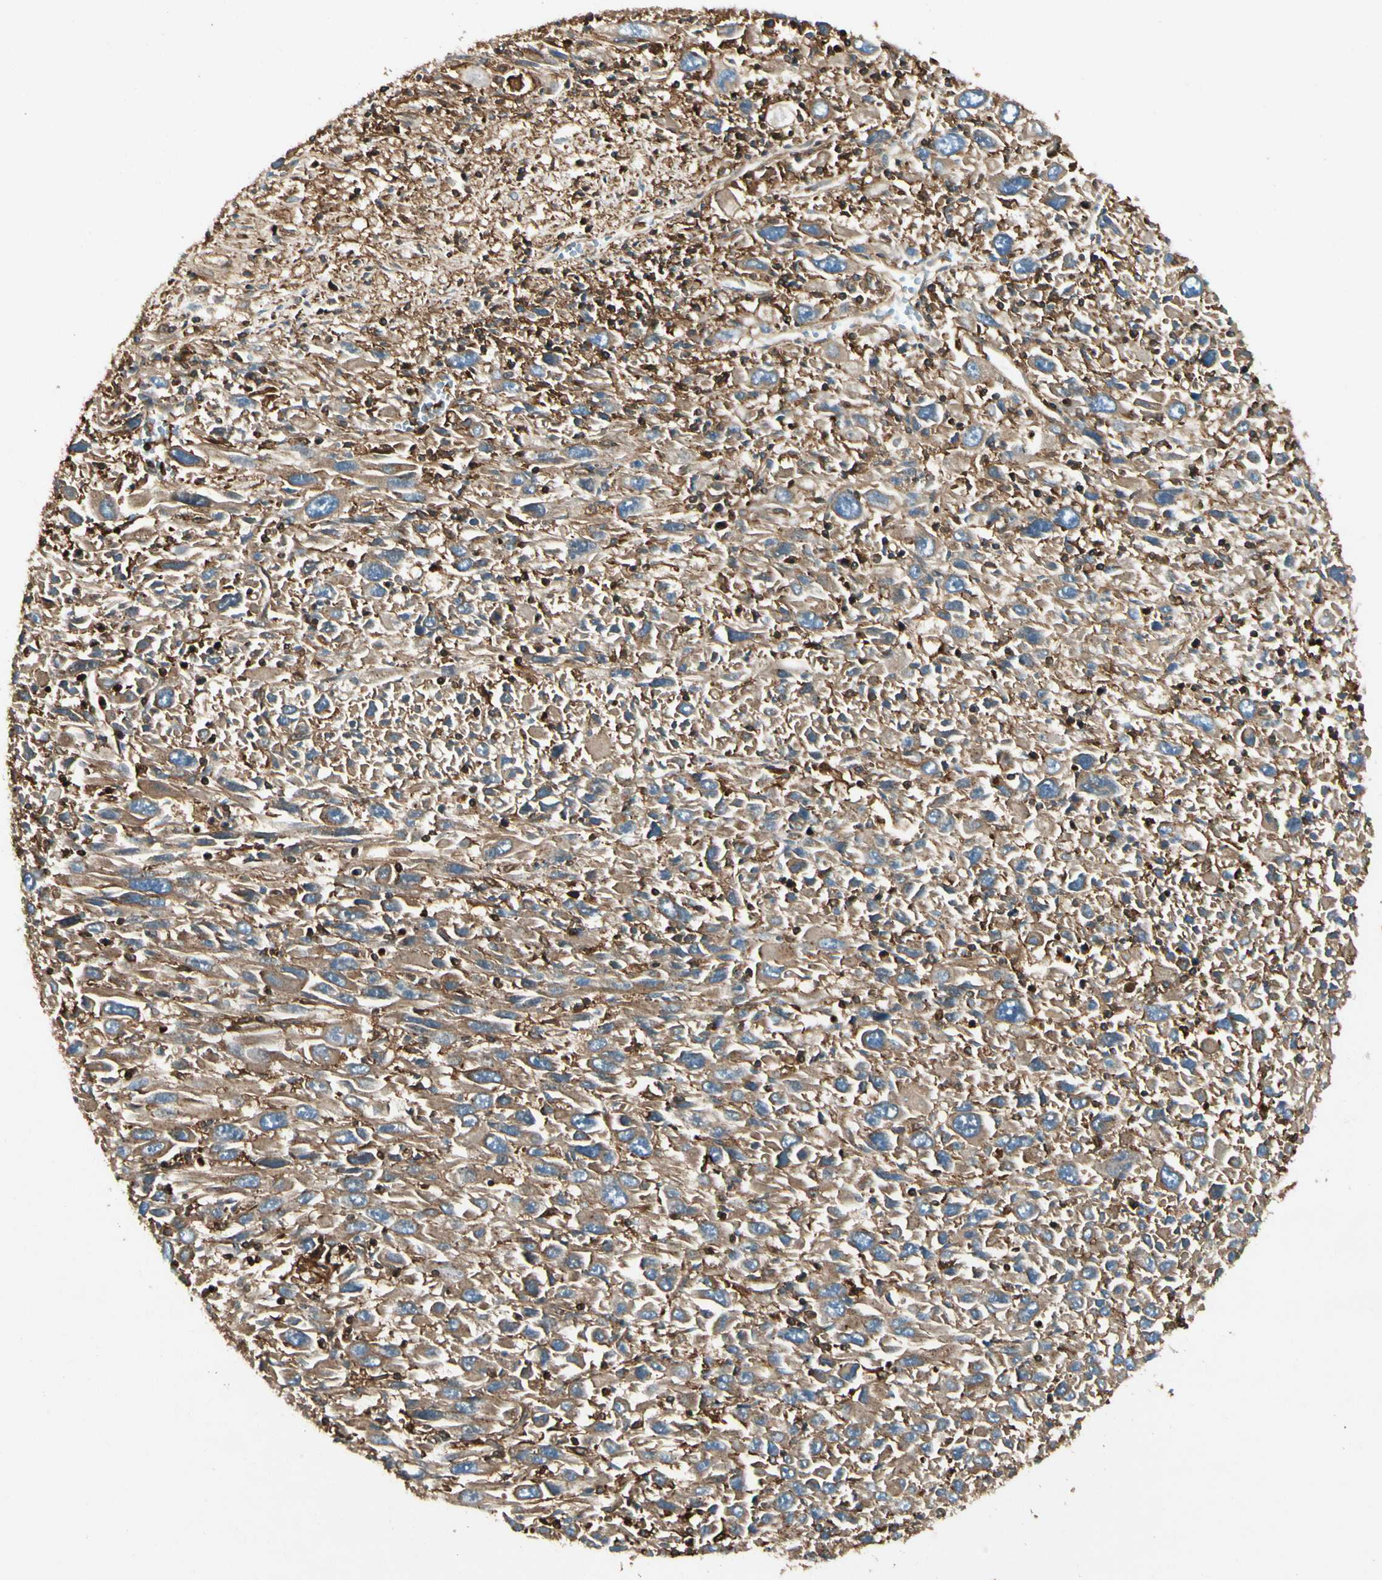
{"staining": {"intensity": "moderate", "quantity": ">75%", "location": "cytoplasmic/membranous"}, "tissue": "melanoma", "cell_type": "Tumor cells", "image_type": "cancer", "snomed": [{"axis": "morphology", "description": "Malignant melanoma, Metastatic site"}, {"axis": "topography", "description": "Skin"}], "caption": "Tumor cells reveal medium levels of moderate cytoplasmic/membranous positivity in approximately >75% of cells in human malignant melanoma (metastatic site).", "gene": "ARPC2", "patient": {"sex": "female", "age": 56}}